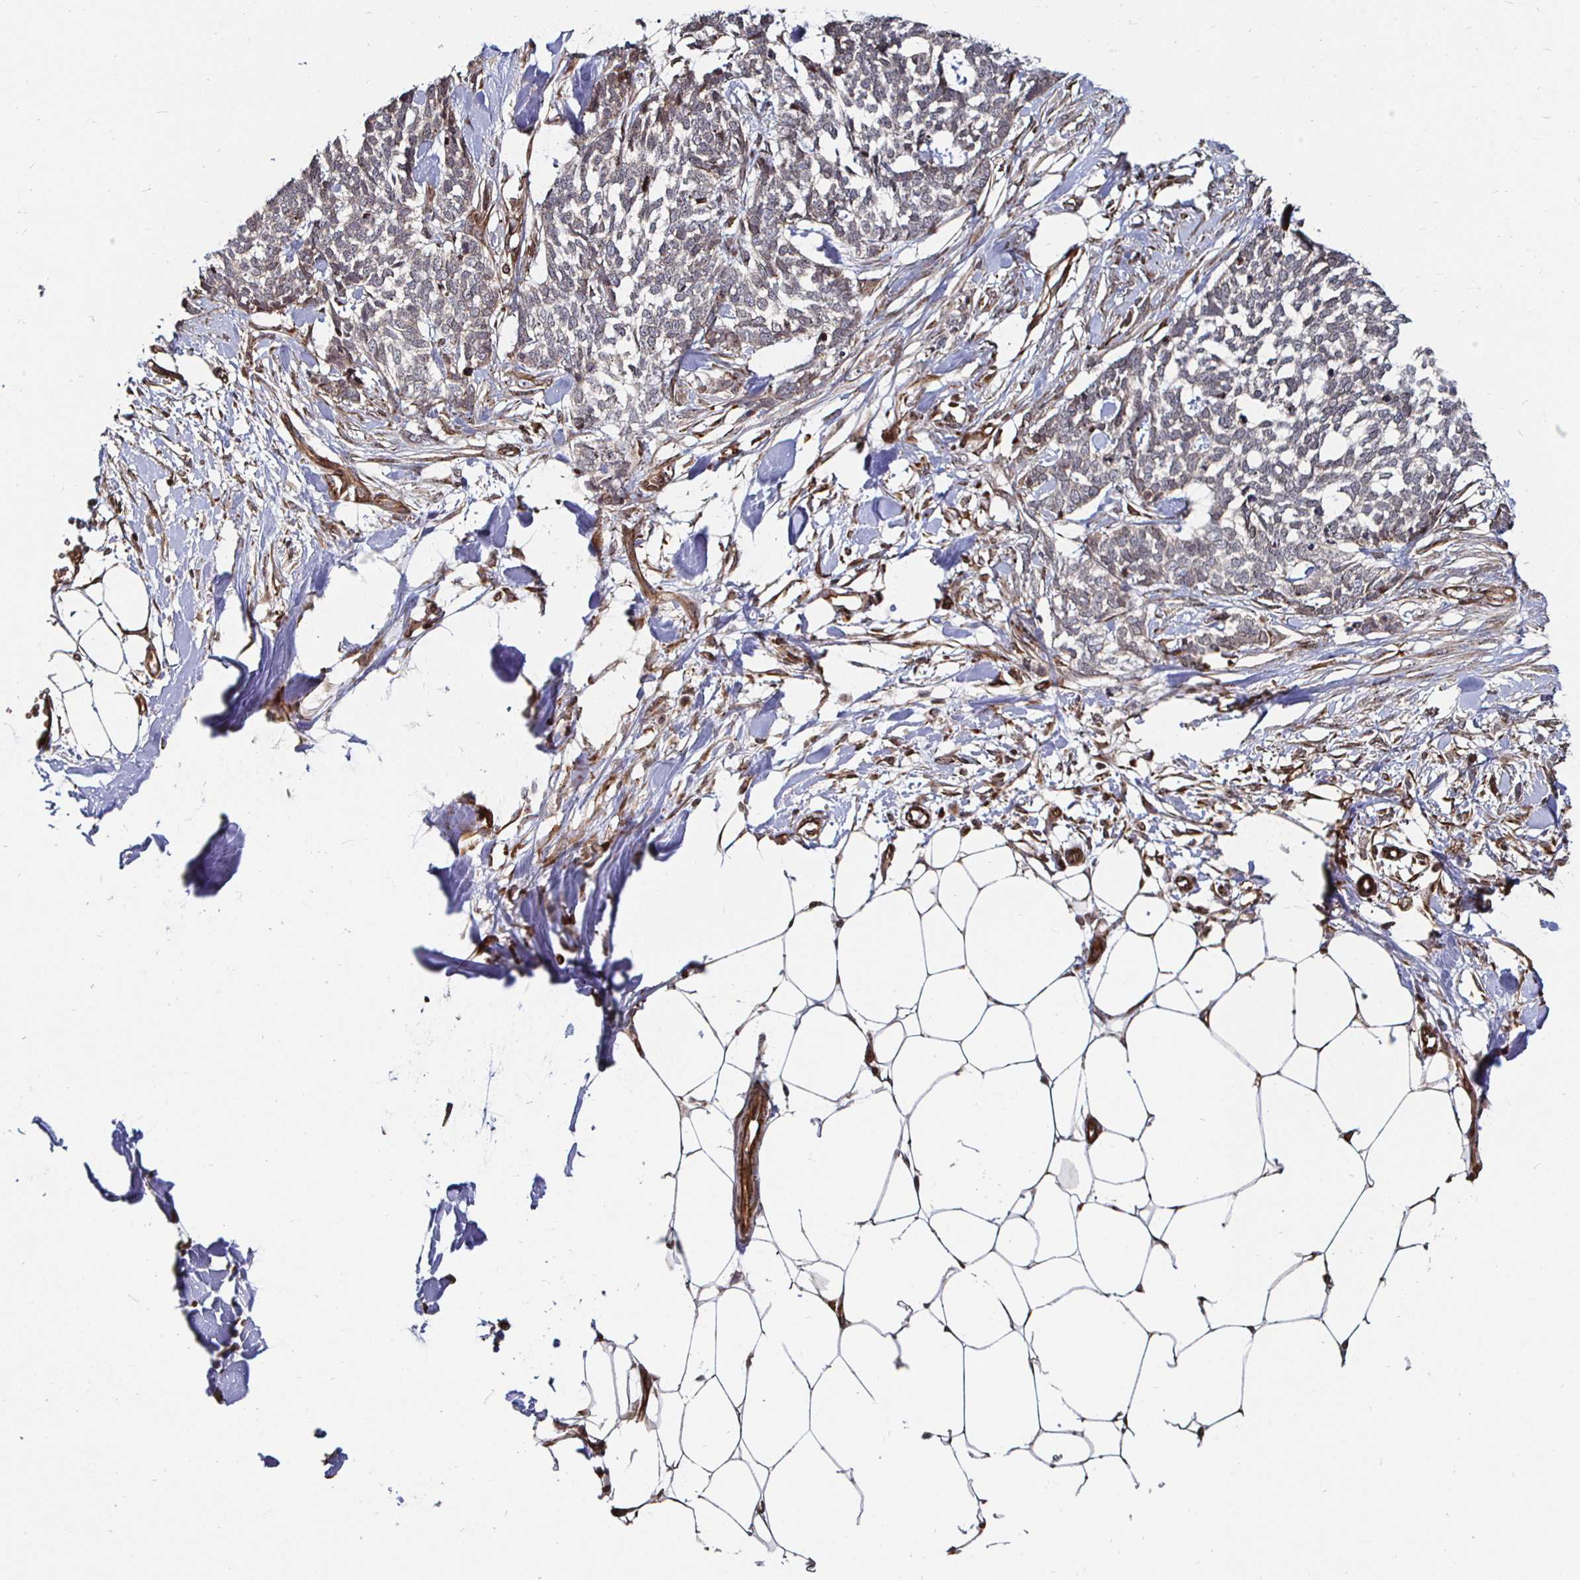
{"staining": {"intensity": "negative", "quantity": "none", "location": "none"}, "tissue": "skin cancer", "cell_type": "Tumor cells", "image_type": "cancer", "snomed": [{"axis": "morphology", "description": "Basal cell carcinoma"}, {"axis": "topography", "description": "Skin"}], "caption": "Human skin basal cell carcinoma stained for a protein using immunohistochemistry exhibits no positivity in tumor cells.", "gene": "TBKBP1", "patient": {"sex": "female", "age": 59}}